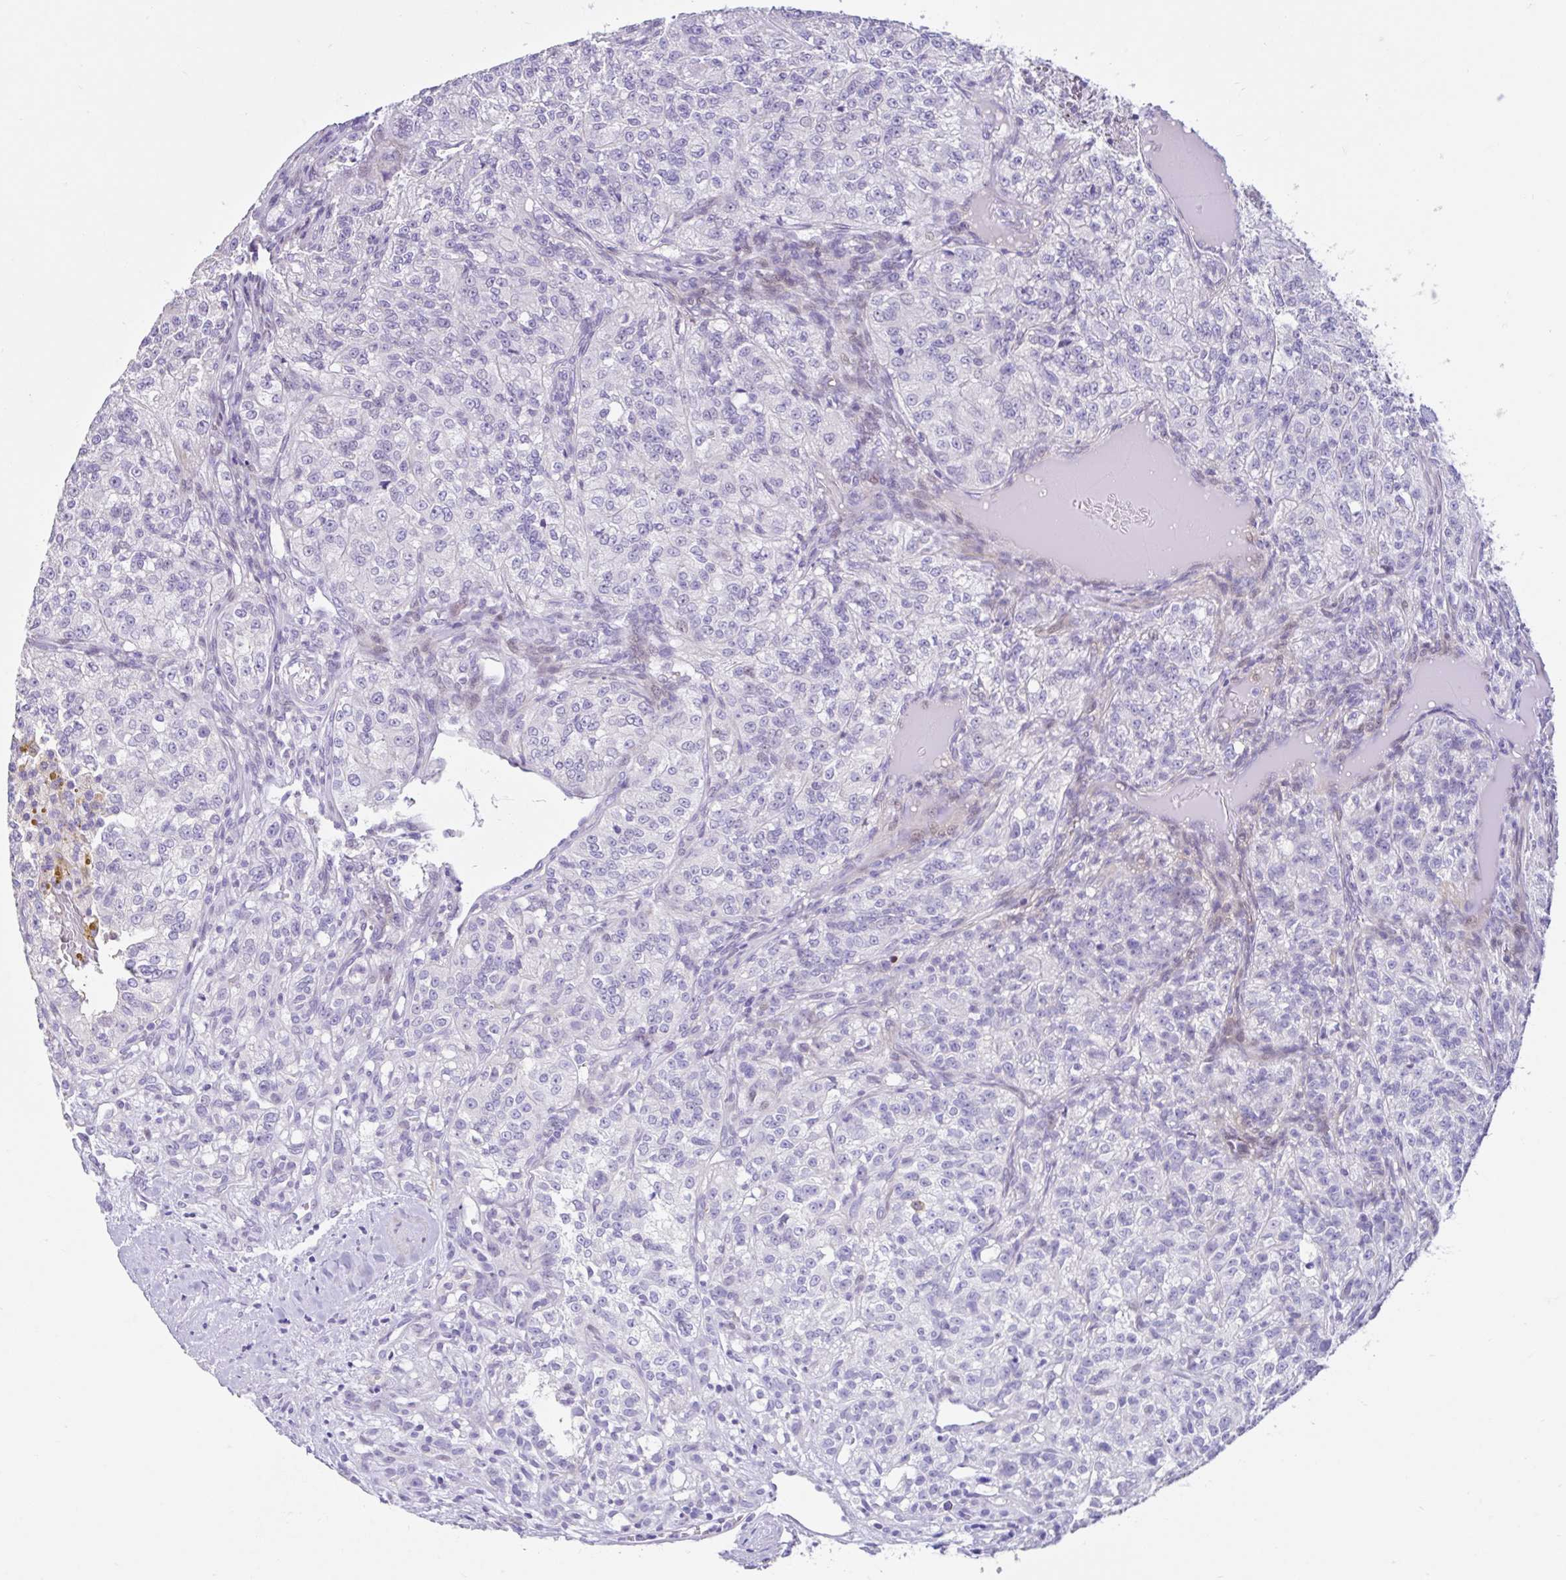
{"staining": {"intensity": "negative", "quantity": "none", "location": "none"}, "tissue": "renal cancer", "cell_type": "Tumor cells", "image_type": "cancer", "snomed": [{"axis": "morphology", "description": "Adenocarcinoma, NOS"}, {"axis": "topography", "description": "Kidney"}], "caption": "Immunohistochemistry (IHC) histopathology image of renal cancer (adenocarcinoma) stained for a protein (brown), which demonstrates no positivity in tumor cells.", "gene": "NHLH2", "patient": {"sex": "female", "age": 63}}